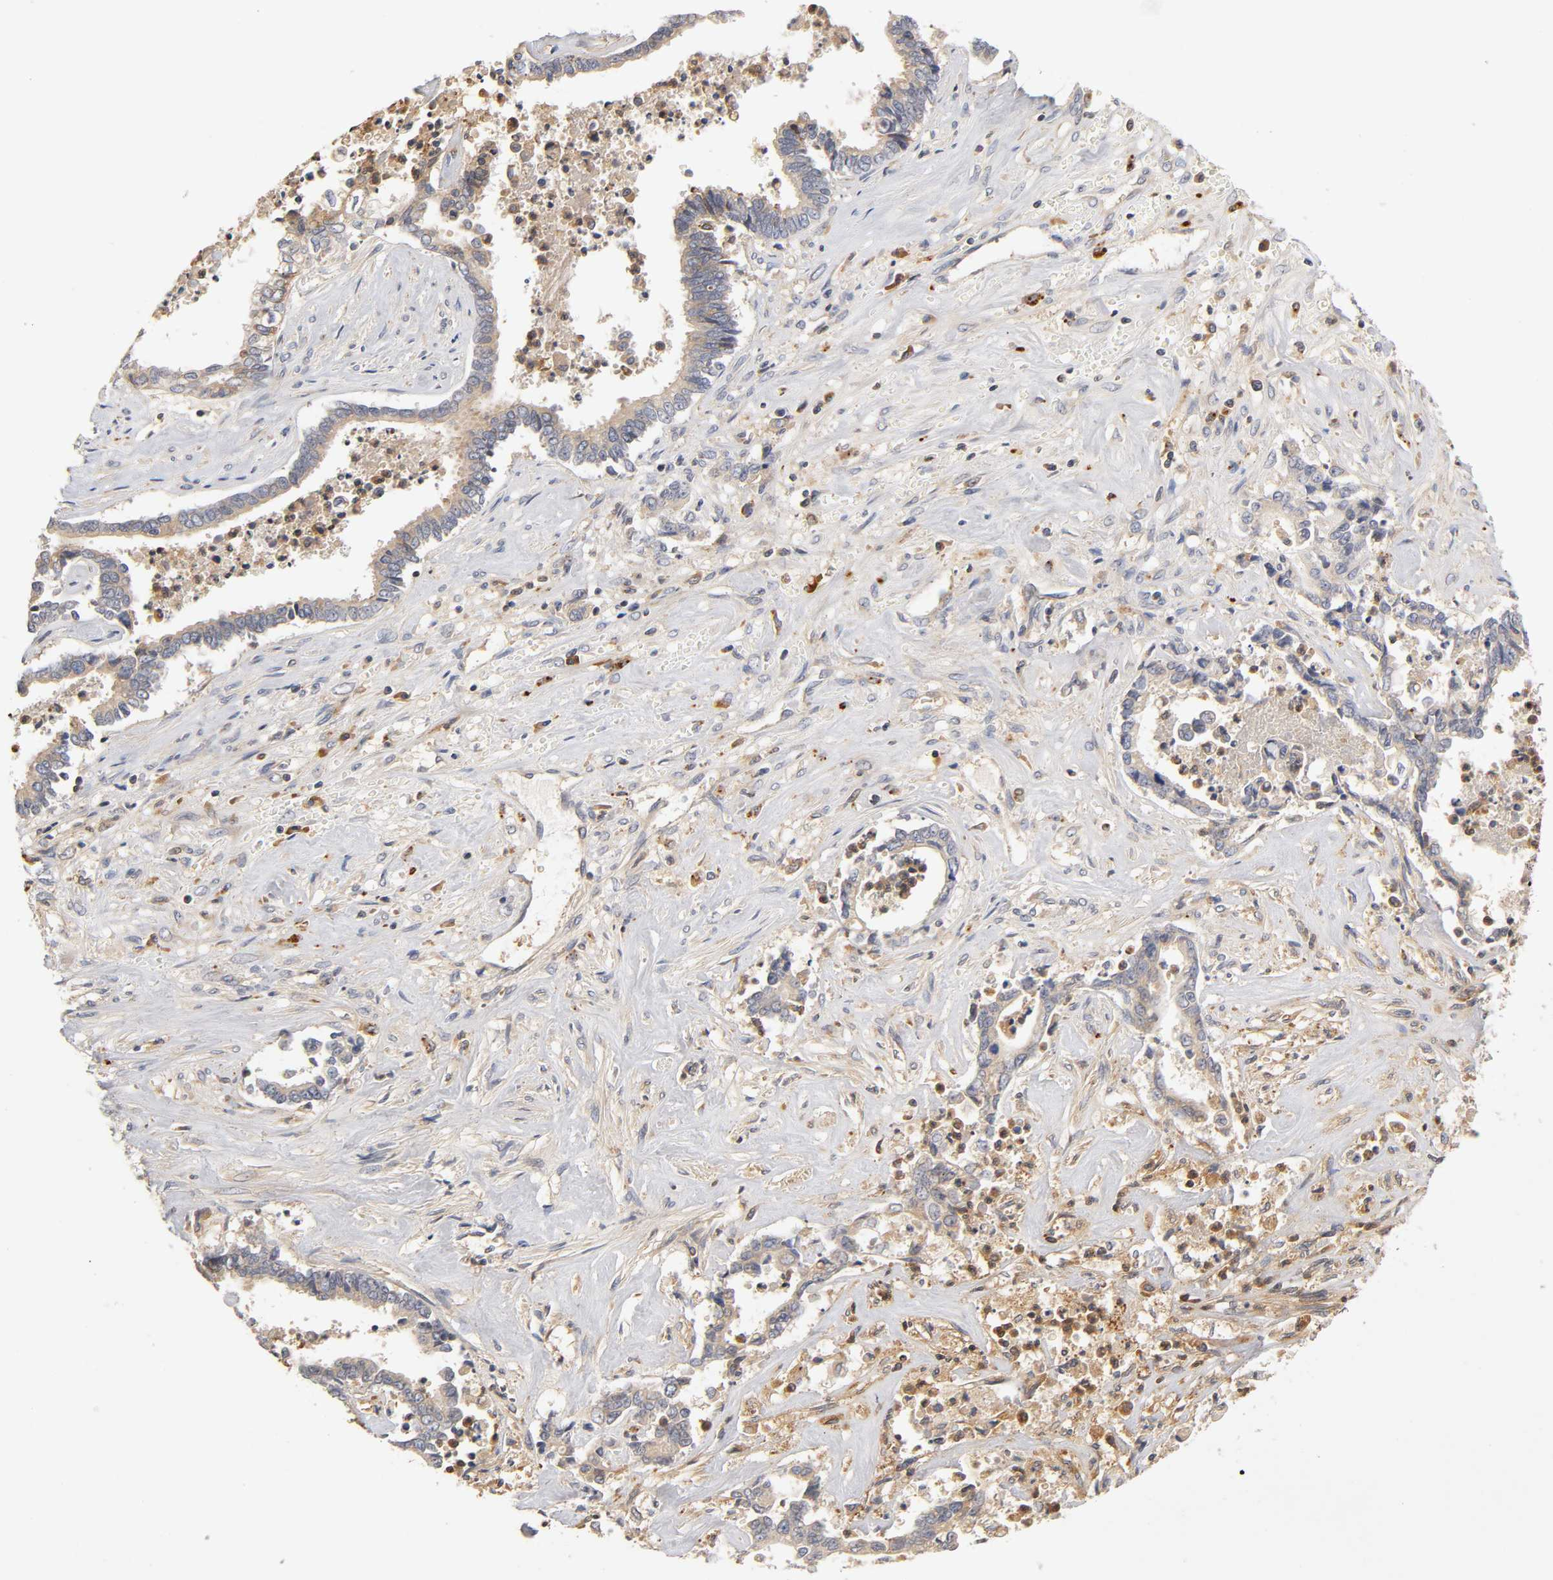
{"staining": {"intensity": "weak", "quantity": ">75%", "location": "cytoplasmic/membranous"}, "tissue": "liver cancer", "cell_type": "Tumor cells", "image_type": "cancer", "snomed": [{"axis": "morphology", "description": "Cholangiocarcinoma"}, {"axis": "topography", "description": "Liver"}], "caption": "This is an image of immunohistochemistry staining of liver cancer, which shows weak expression in the cytoplasmic/membranous of tumor cells.", "gene": "RHOA", "patient": {"sex": "male", "age": 57}}